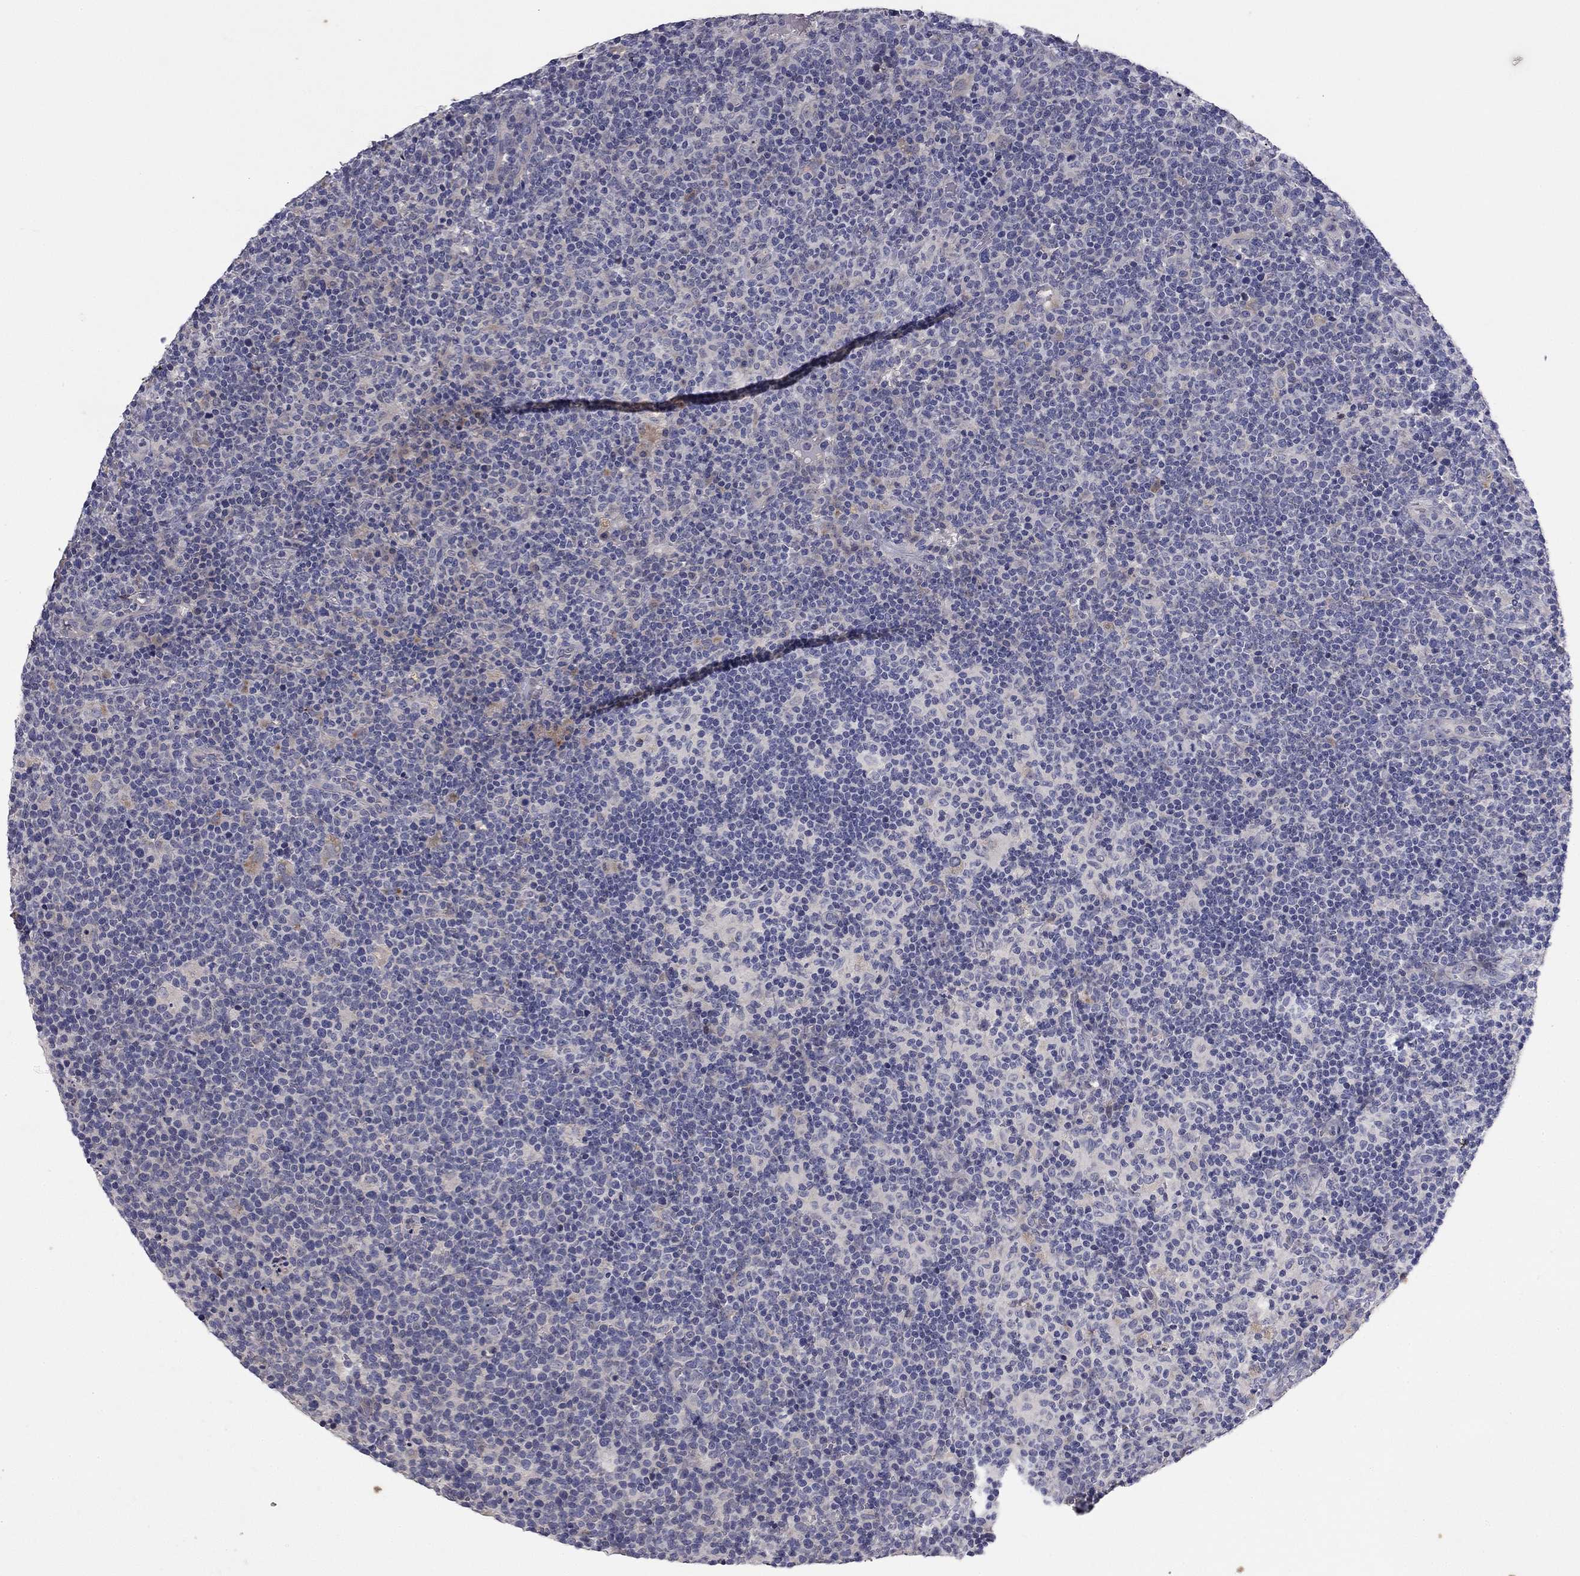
{"staining": {"intensity": "negative", "quantity": "none", "location": "none"}, "tissue": "lymphoma", "cell_type": "Tumor cells", "image_type": "cancer", "snomed": [{"axis": "morphology", "description": "Malignant lymphoma, non-Hodgkin's type, High grade"}, {"axis": "topography", "description": "Lymph node"}], "caption": "Immunohistochemical staining of human lymphoma demonstrates no significant expression in tumor cells.", "gene": "COL2A1", "patient": {"sex": "male", "age": 61}}